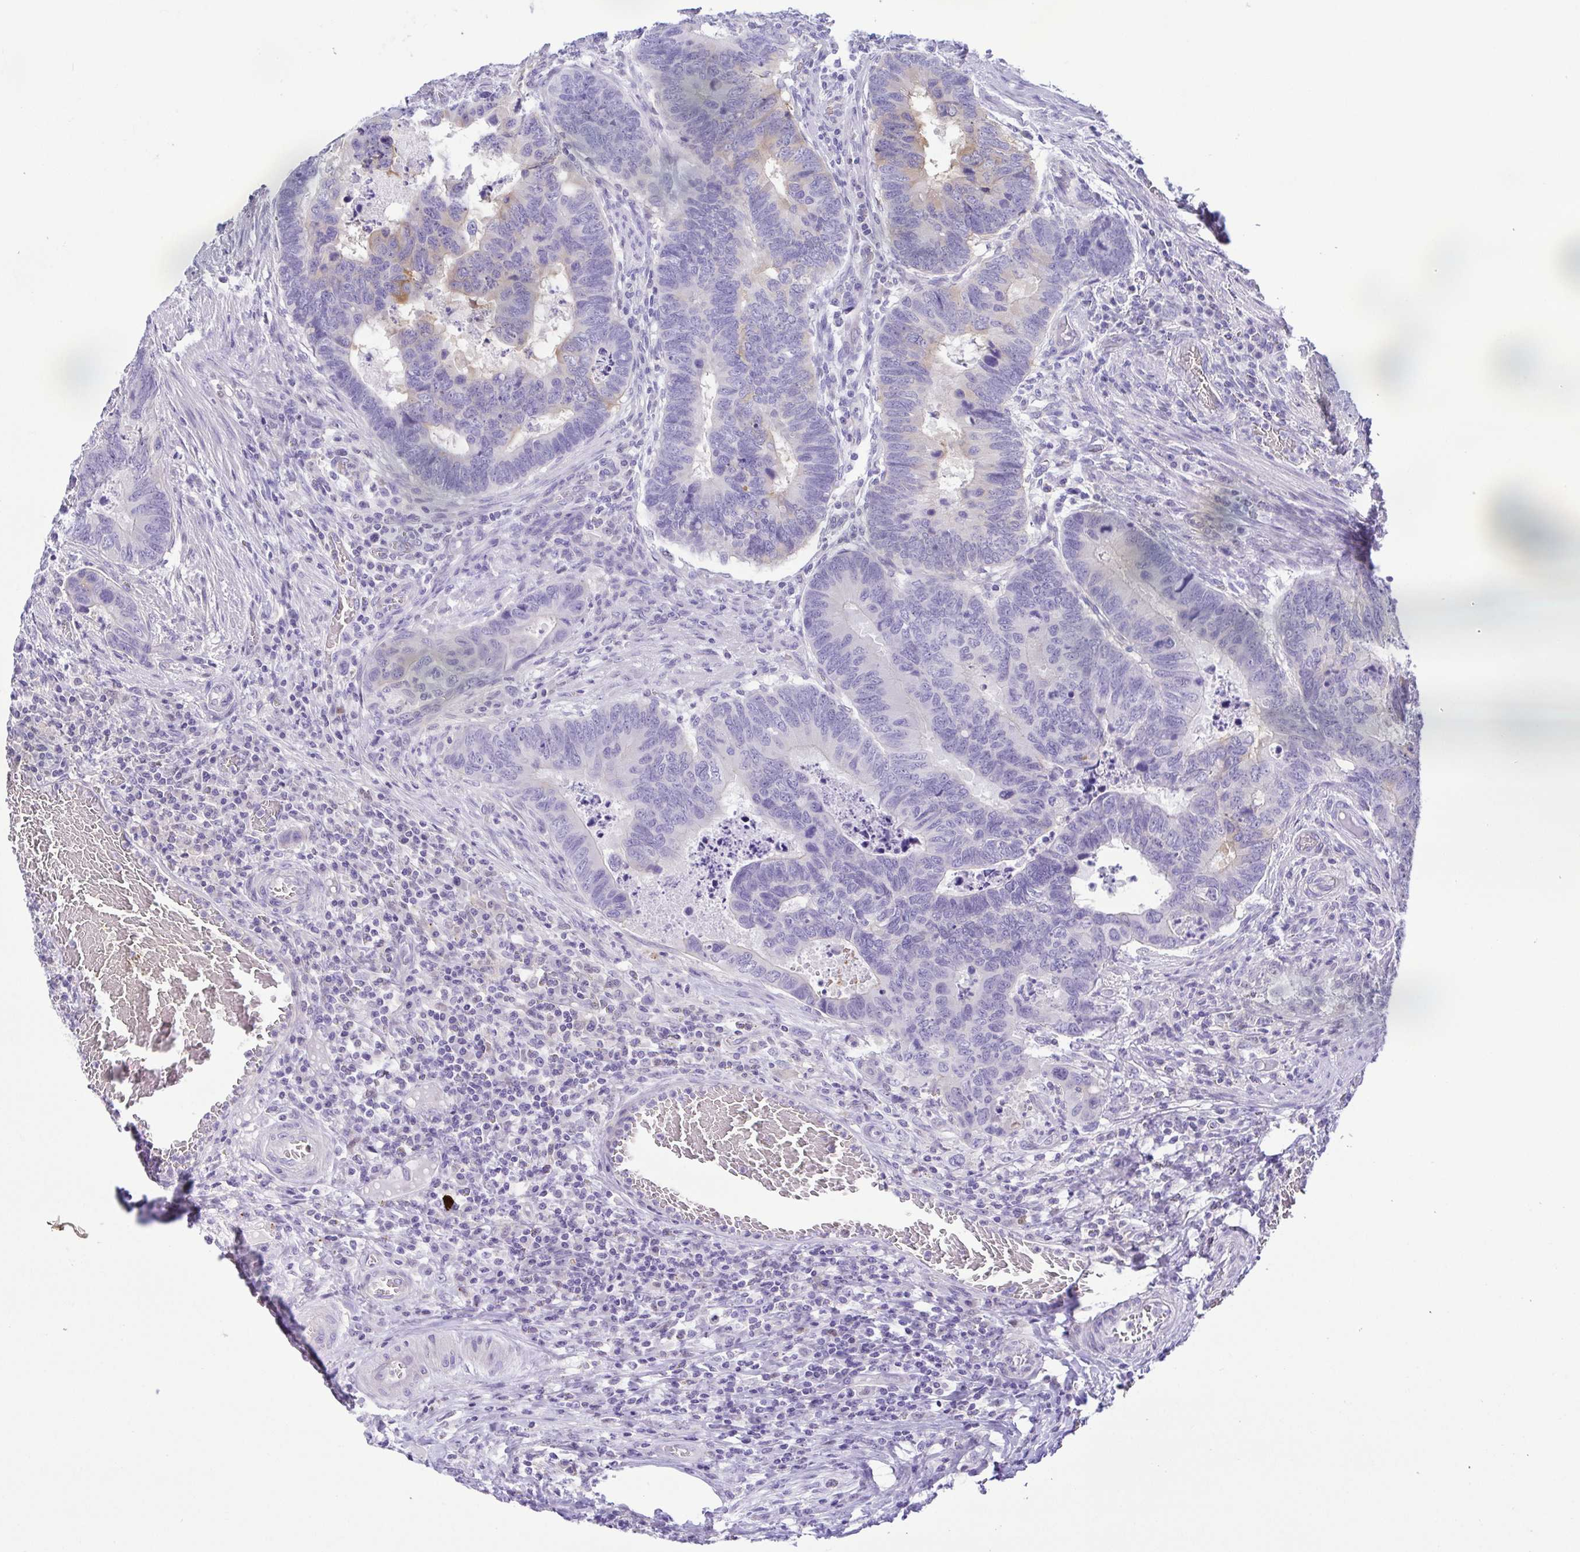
{"staining": {"intensity": "negative", "quantity": "none", "location": "none"}, "tissue": "colorectal cancer", "cell_type": "Tumor cells", "image_type": "cancer", "snomed": [{"axis": "morphology", "description": "Adenocarcinoma, NOS"}, {"axis": "topography", "description": "Colon"}], "caption": "Tumor cells are negative for brown protein staining in colorectal adenocarcinoma.", "gene": "EPB42", "patient": {"sex": "male", "age": 62}}